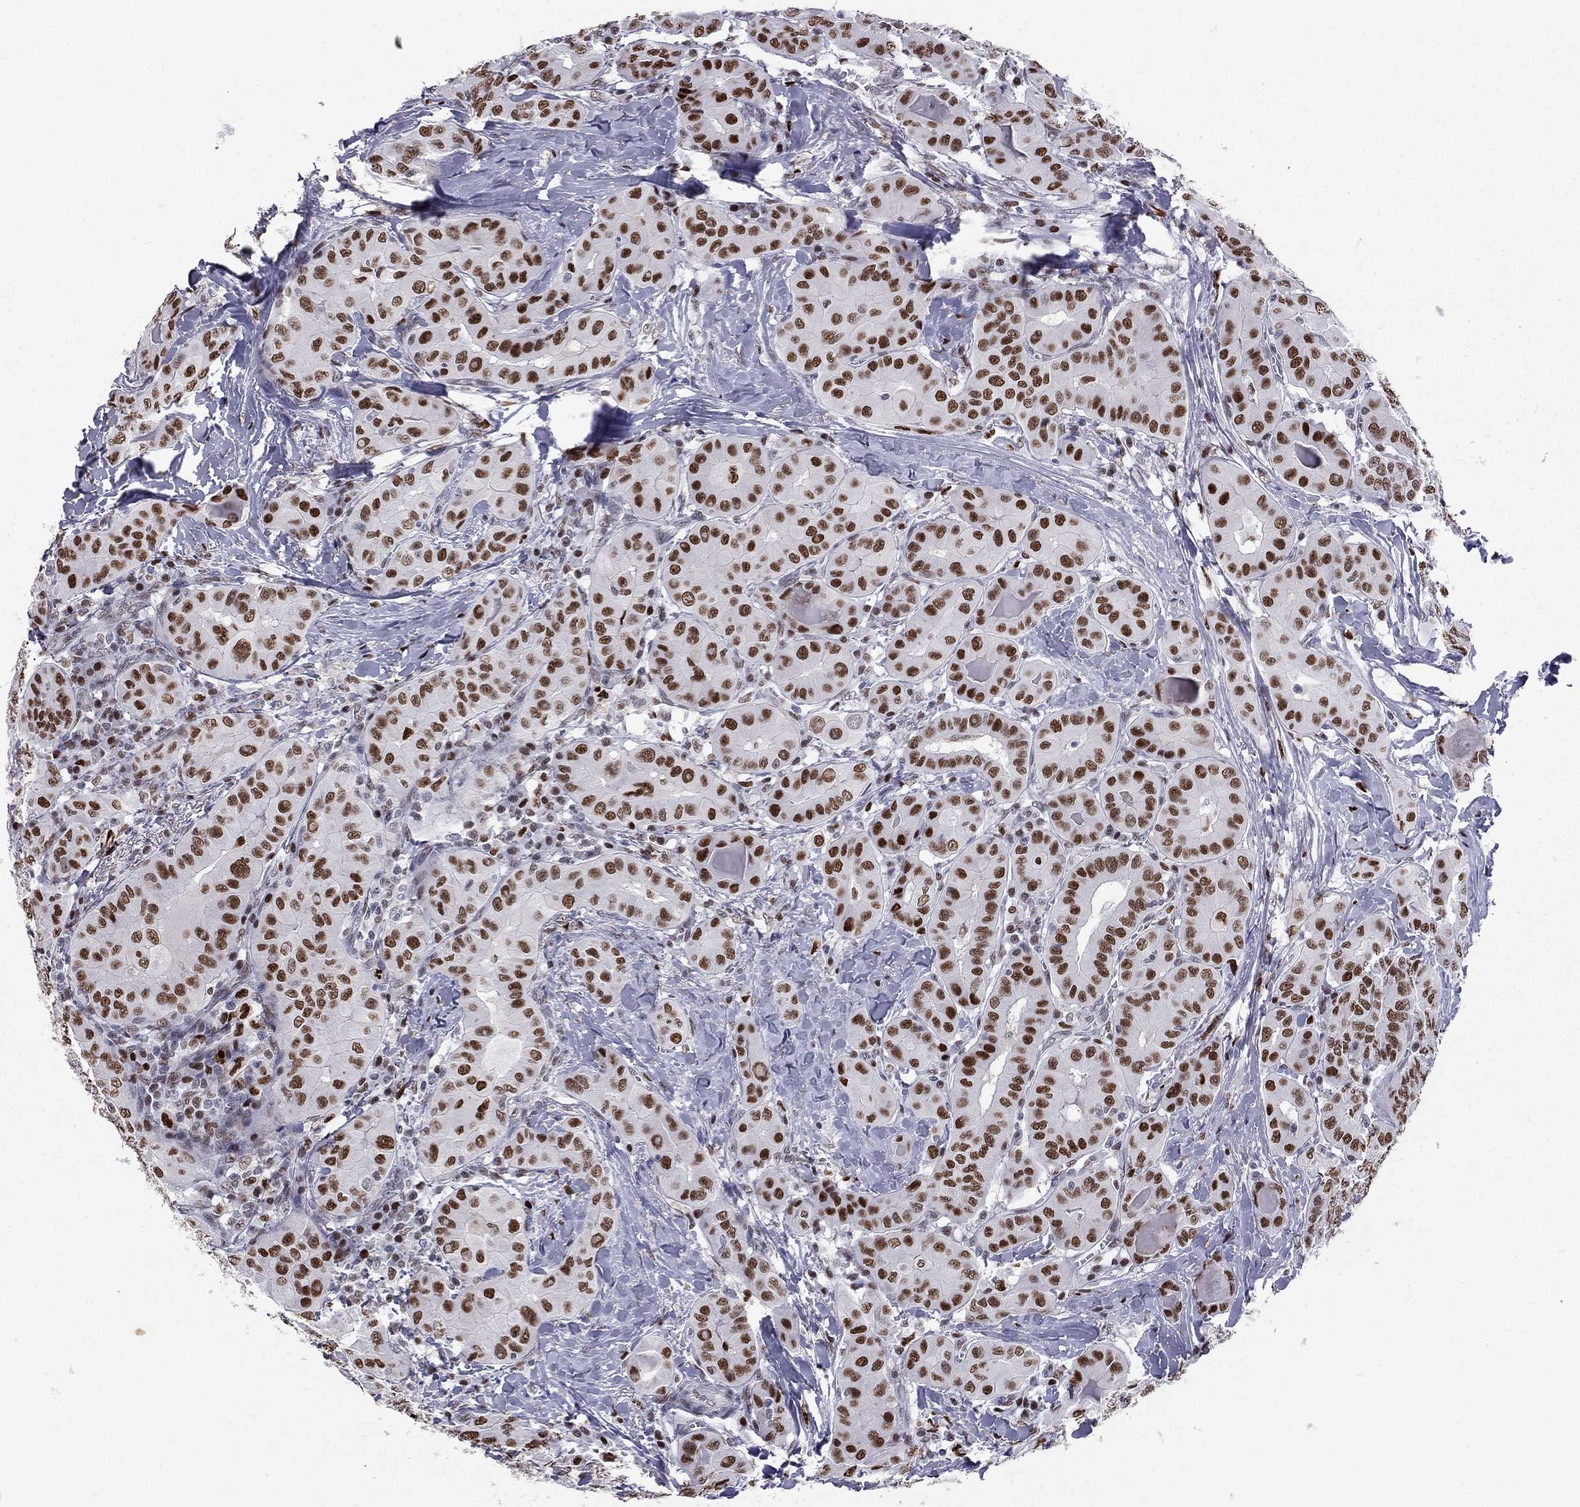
{"staining": {"intensity": "strong", "quantity": ">75%", "location": "nuclear"}, "tissue": "thyroid cancer", "cell_type": "Tumor cells", "image_type": "cancer", "snomed": [{"axis": "morphology", "description": "Papillary adenocarcinoma, NOS"}, {"axis": "topography", "description": "Thyroid gland"}], "caption": "High-power microscopy captured an immunohistochemistry (IHC) histopathology image of thyroid cancer (papillary adenocarcinoma), revealing strong nuclear positivity in about >75% of tumor cells.", "gene": "PCGF3", "patient": {"sex": "female", "age": 37}}